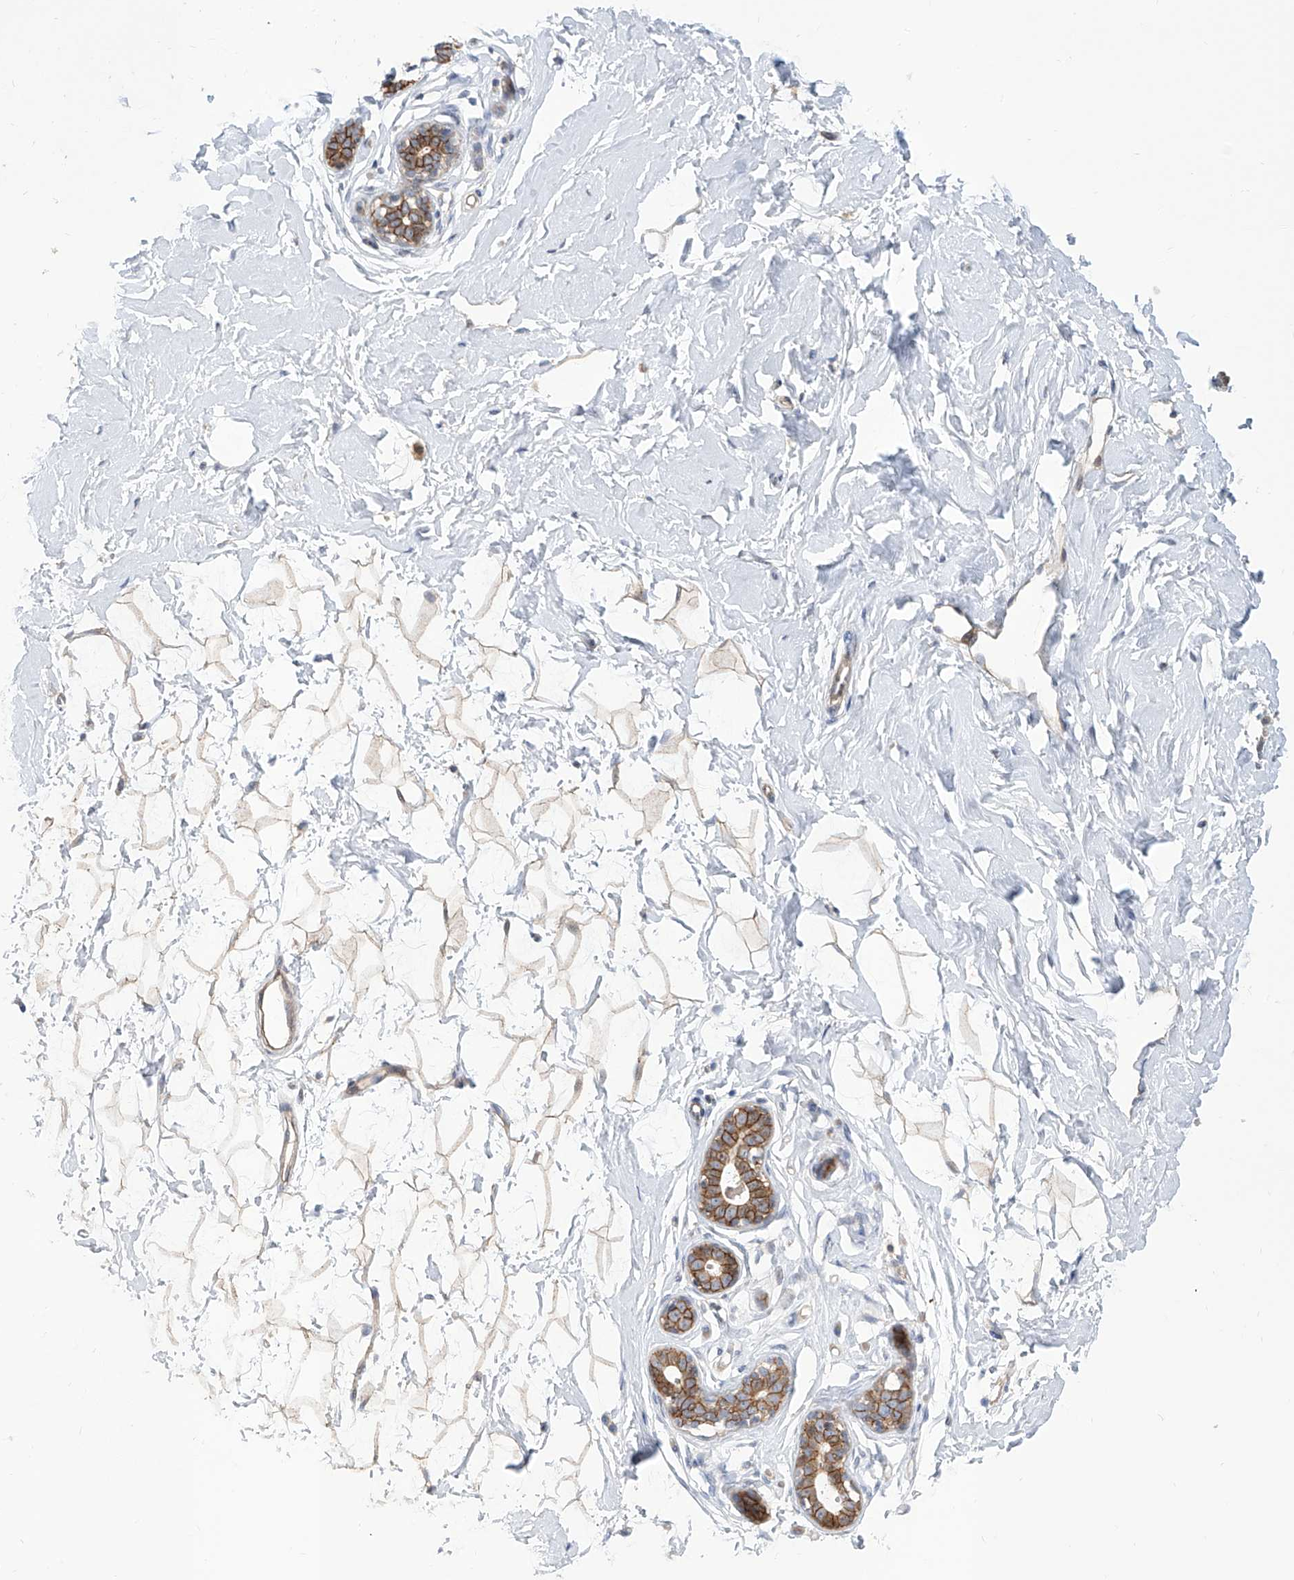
{"staining": {"intensity": "weak", "quantity": ">75%", "location": "cytoplasmic/membranous"}, "tissue": "breast", "cell_type": "Adipocytes", "image_type": "normal", "snomed": [{"axis": "morphology", "description": "Normal tissue, NOS"}, {"axis": "morphology", "description": "Adenoma, NOS"}, {"axis": "topography", "description": "Breast"}], "caption": "Immunohistochemistry (IHC) (DAB (3,3'-diaminobenzidine)) staining of benign breast displays weak cytoplasmic/membranous protein expression in about >75% of adipocytes. (Stains: DAB (3,3'-diaminobenzidine) in brown, nuclei in blue, Microscopy: brightfield microscopy at high magnification).", "gene": "LRRC1", "patient": {"sex": "female", "age": 23}}